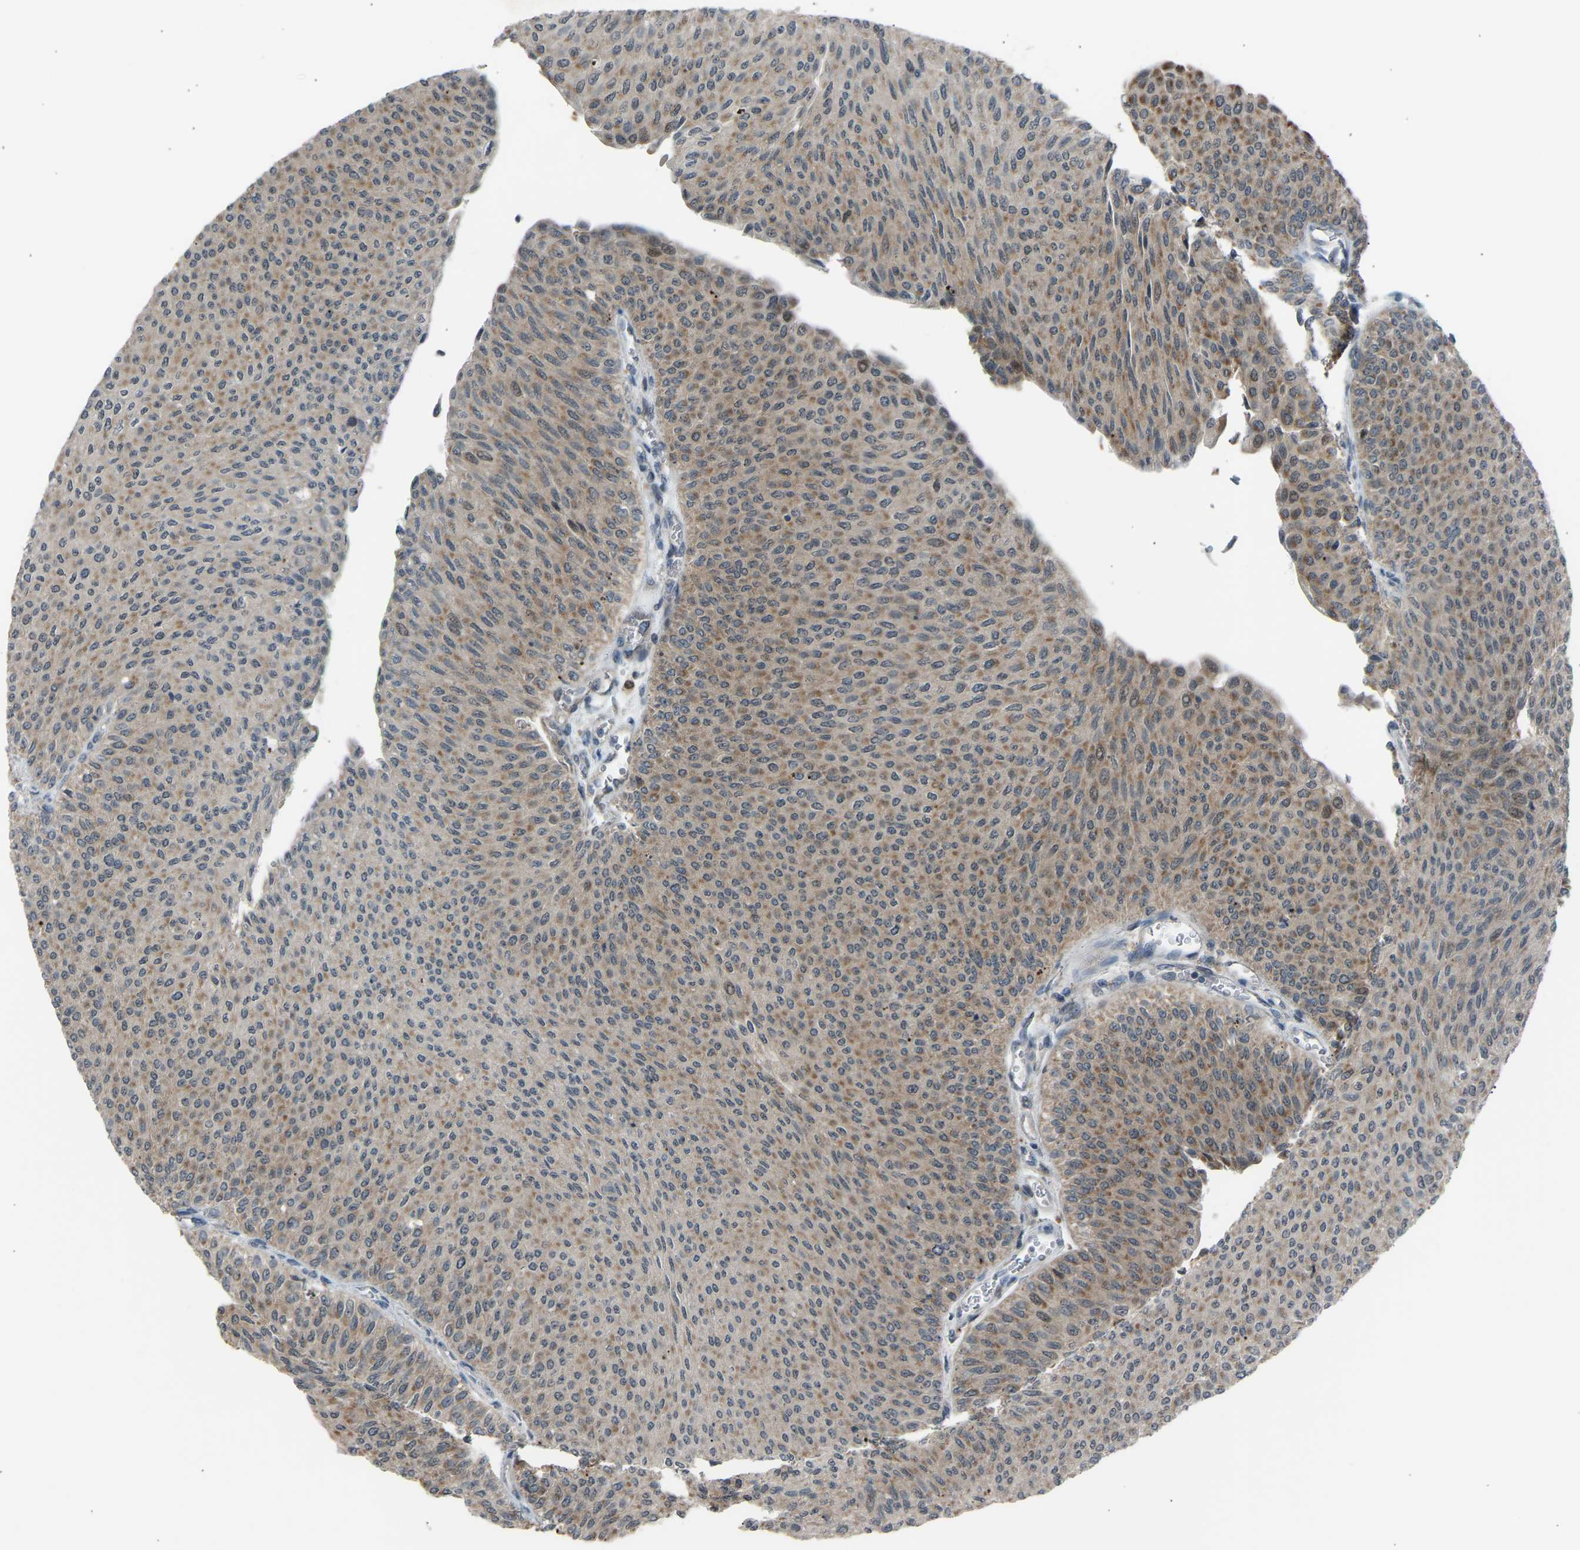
{"staining": {"intensity": "weak", "quantity": "25%-75%", "location": "cytoplasmic/membranous"}, "tissue": "urothelial cancer", "cell_type": "Tumor cells", "image_type": "cancer", "snomed": [{"axis": "morphology", "description": "Urothelial carcinoma, Low grade"}, {"axis": "topography", "description": "Urinary bladder"}], "caption": "Immunohistochemistry (IHC) of urothelial carcinoma (low-grade) shows low levels of weak cytoplasmic/membranous positivity in approximately 25%-75% of tumor cells.", "gene": "SLIRP", "patient": {"sex": "male", "age": 78}}